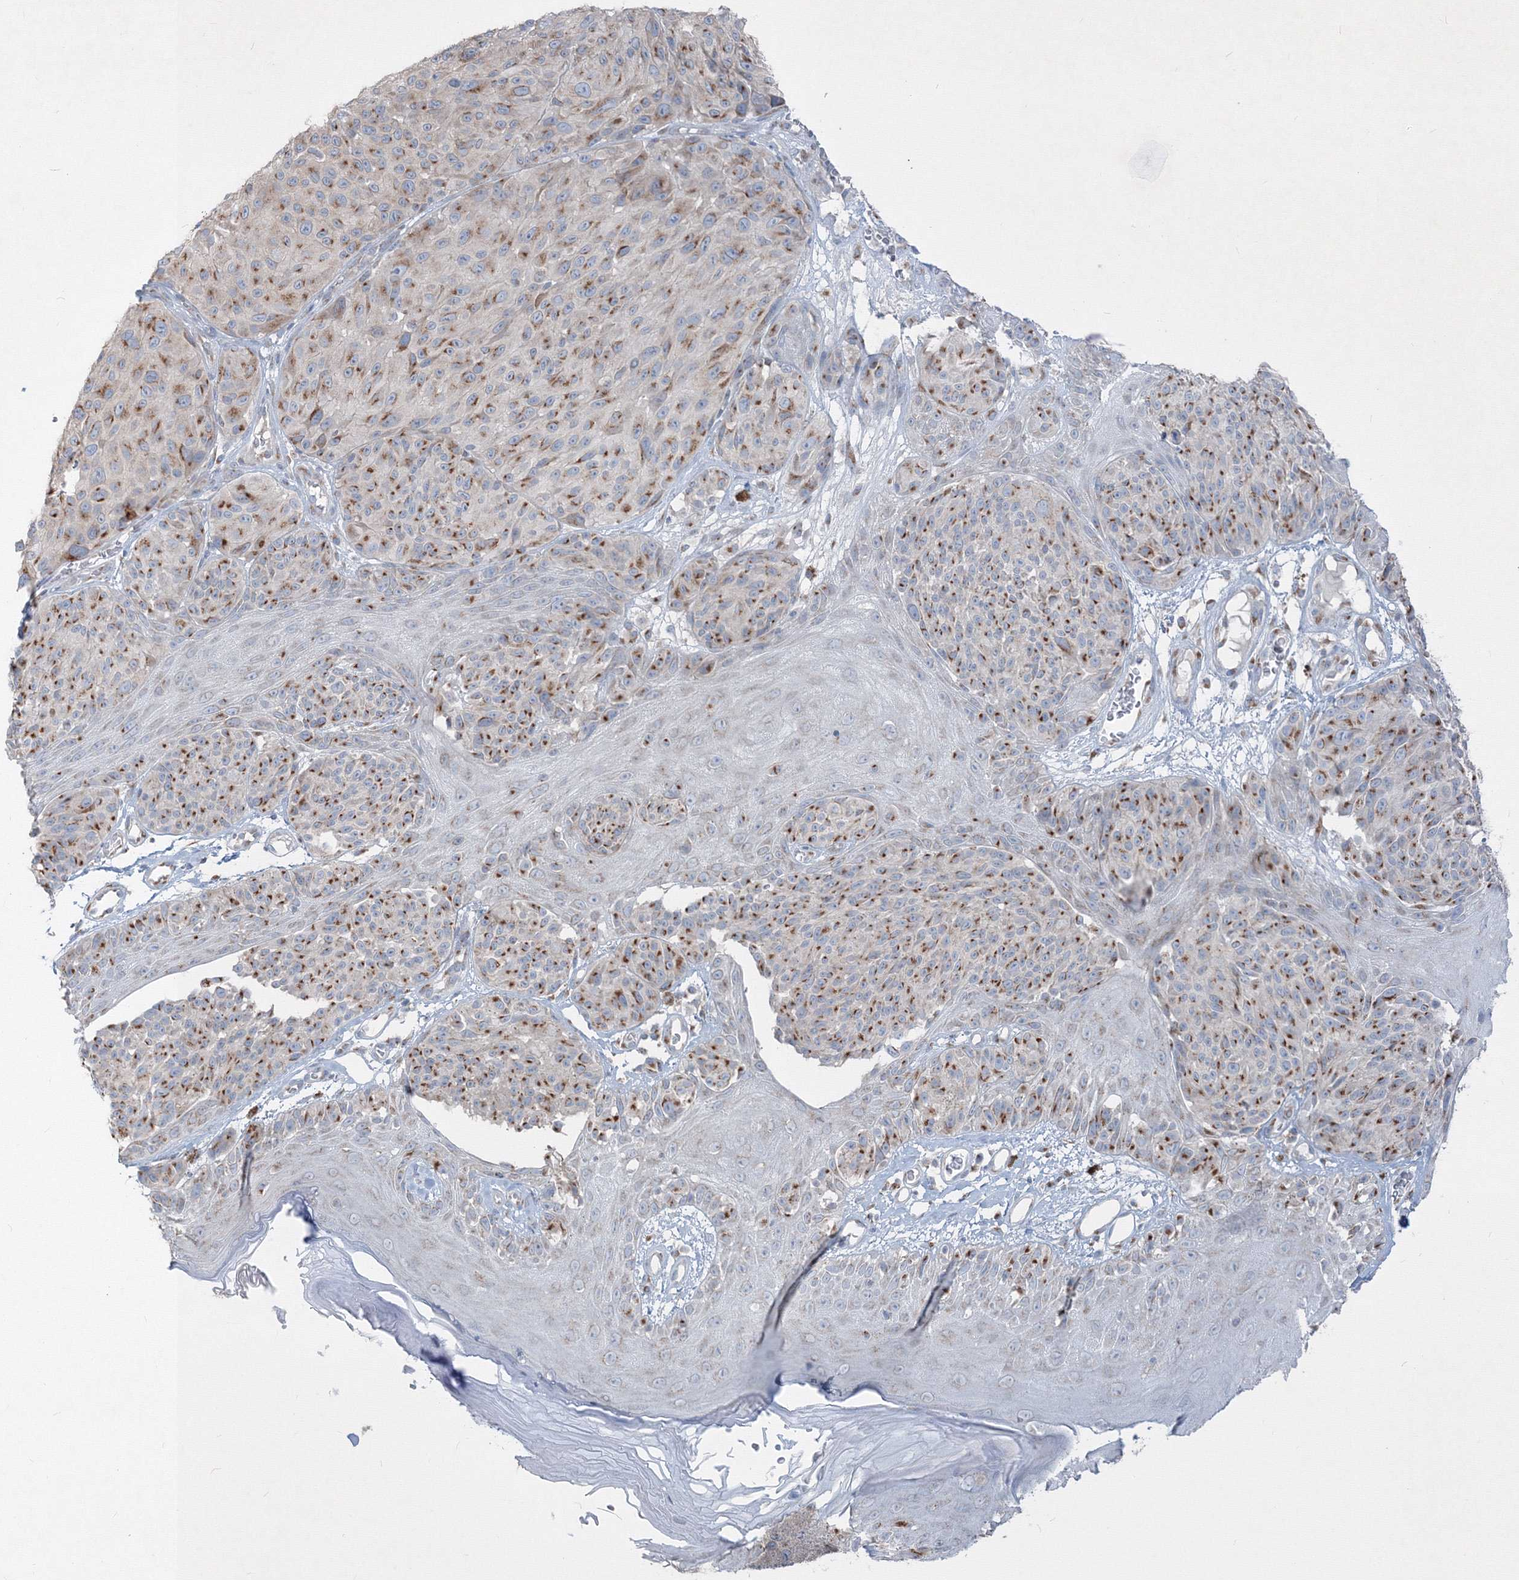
{"staining": {"intensity": "moderate", "quantity": ">75%", "location": "cytoplasmic/membranous"}, "tissue": "melanoma", "cell_type": "Tumor cells", "image_type": "cancer", "snomed": [{"axis": "morphology", "description": "Malignant melanoma, NOS"}, {"axis": "topography", "description": "Skin"}], "caption": "This micrograph shows immunohistochemistry staining of melanoma, with medium moderate cytoplasmic/membranous staining in approximately >75% of tumor cells.", "gene": "IFNAR1", "patient": {"sex": "male", "age": 83}}